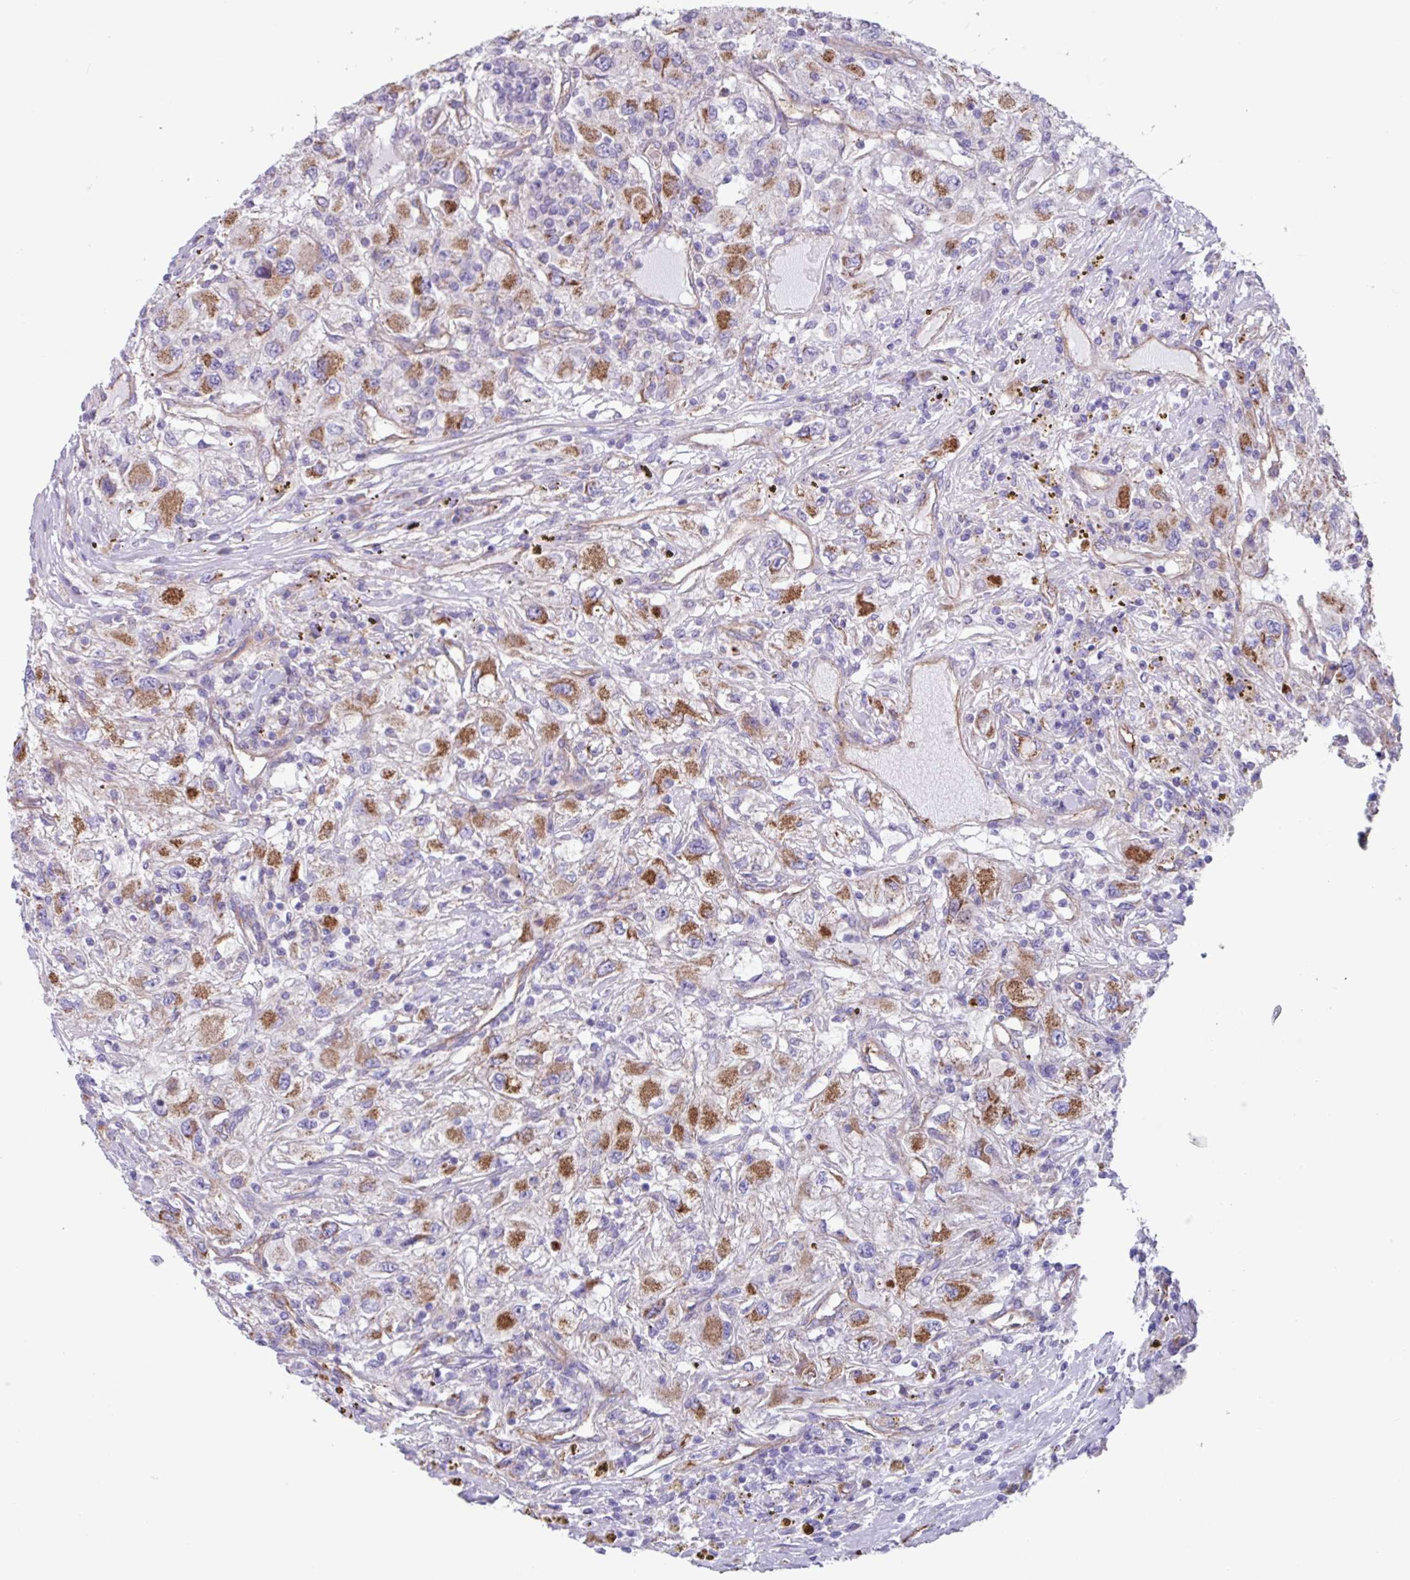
{"staining": {"intensity": "strong", "quantity": ">75%", "location": "cytoplasmic/membranous"}, "tissue": "renal cancer", "cell_type": "Tumor cells", "image_type": "cancer", "snomed": [{"axis": "morphology", "description": "Adenocarcinoma, NOS"}, {"axis": "topography", "description": "Kidney"}], "caption": "Protein analysis of renal adenocarcinoma tissue demonstrates strong cytoplasmic/membranous staining in approximately >75% of tumor cells.", "gene": "OTULIN", "patient": {"sex": "female", "age": 67}}